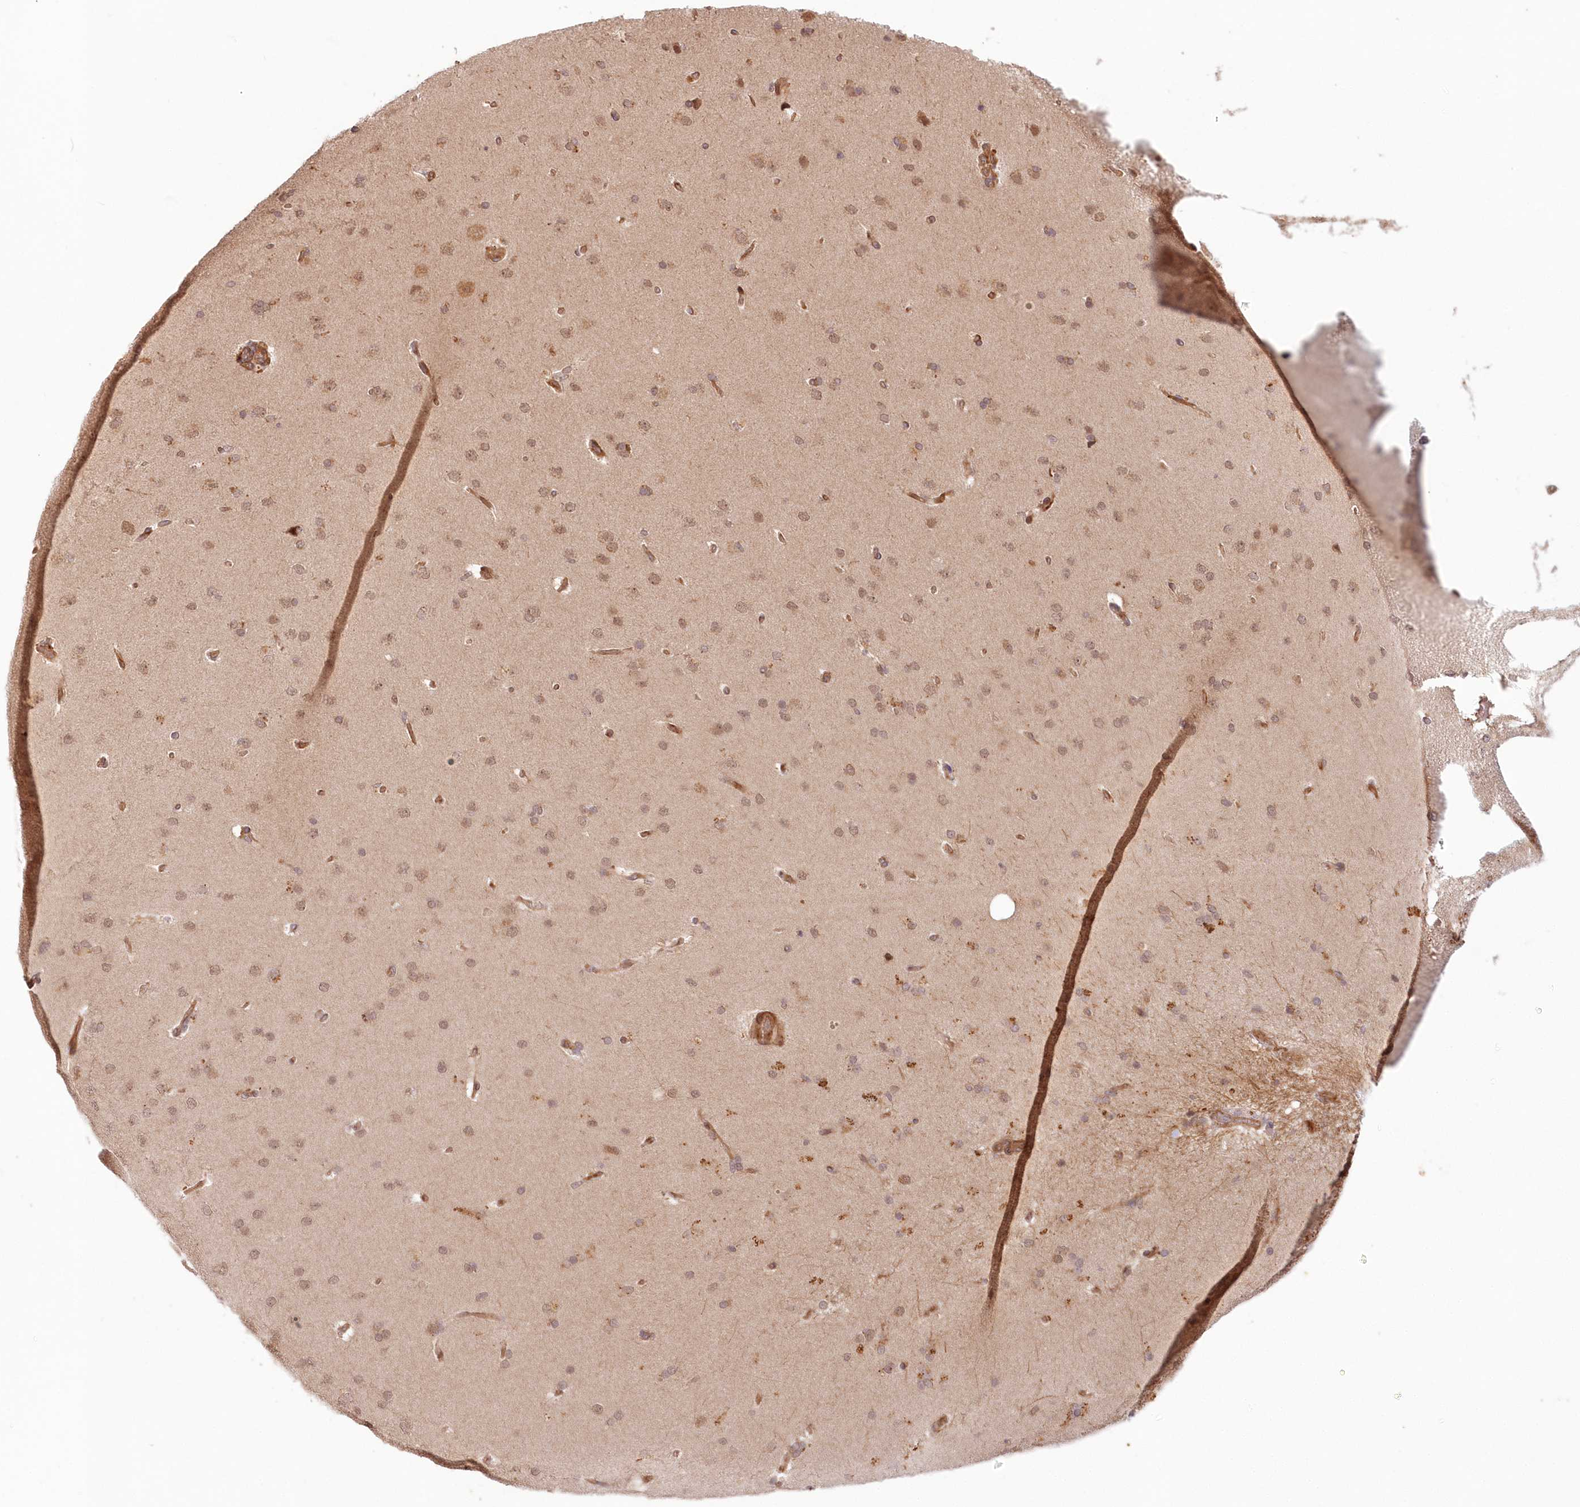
{"staining": {"intensity": "moderate", "quantity": ">75%", "location": "cytoplasmic/membranous"}, "tissue": "cerebral cortex", "cell_type": "Endothelial cells", "image_type": "normal", "snomed": [{"axis": "morphology", "description": "Normal tissue, NOS"}, {"axis": "topography", "description": "Cerebral cortex"}], "caption": "Moderate cytoplasmic/membranous protein expression is appreciated in approximately >75% of endothelial cells in cerebral cortex. (DAB = brown stain, brightfield microscopy at high magnification).", "gene": "UBTD2", "patient": {"sex": "male", "age": 62}}